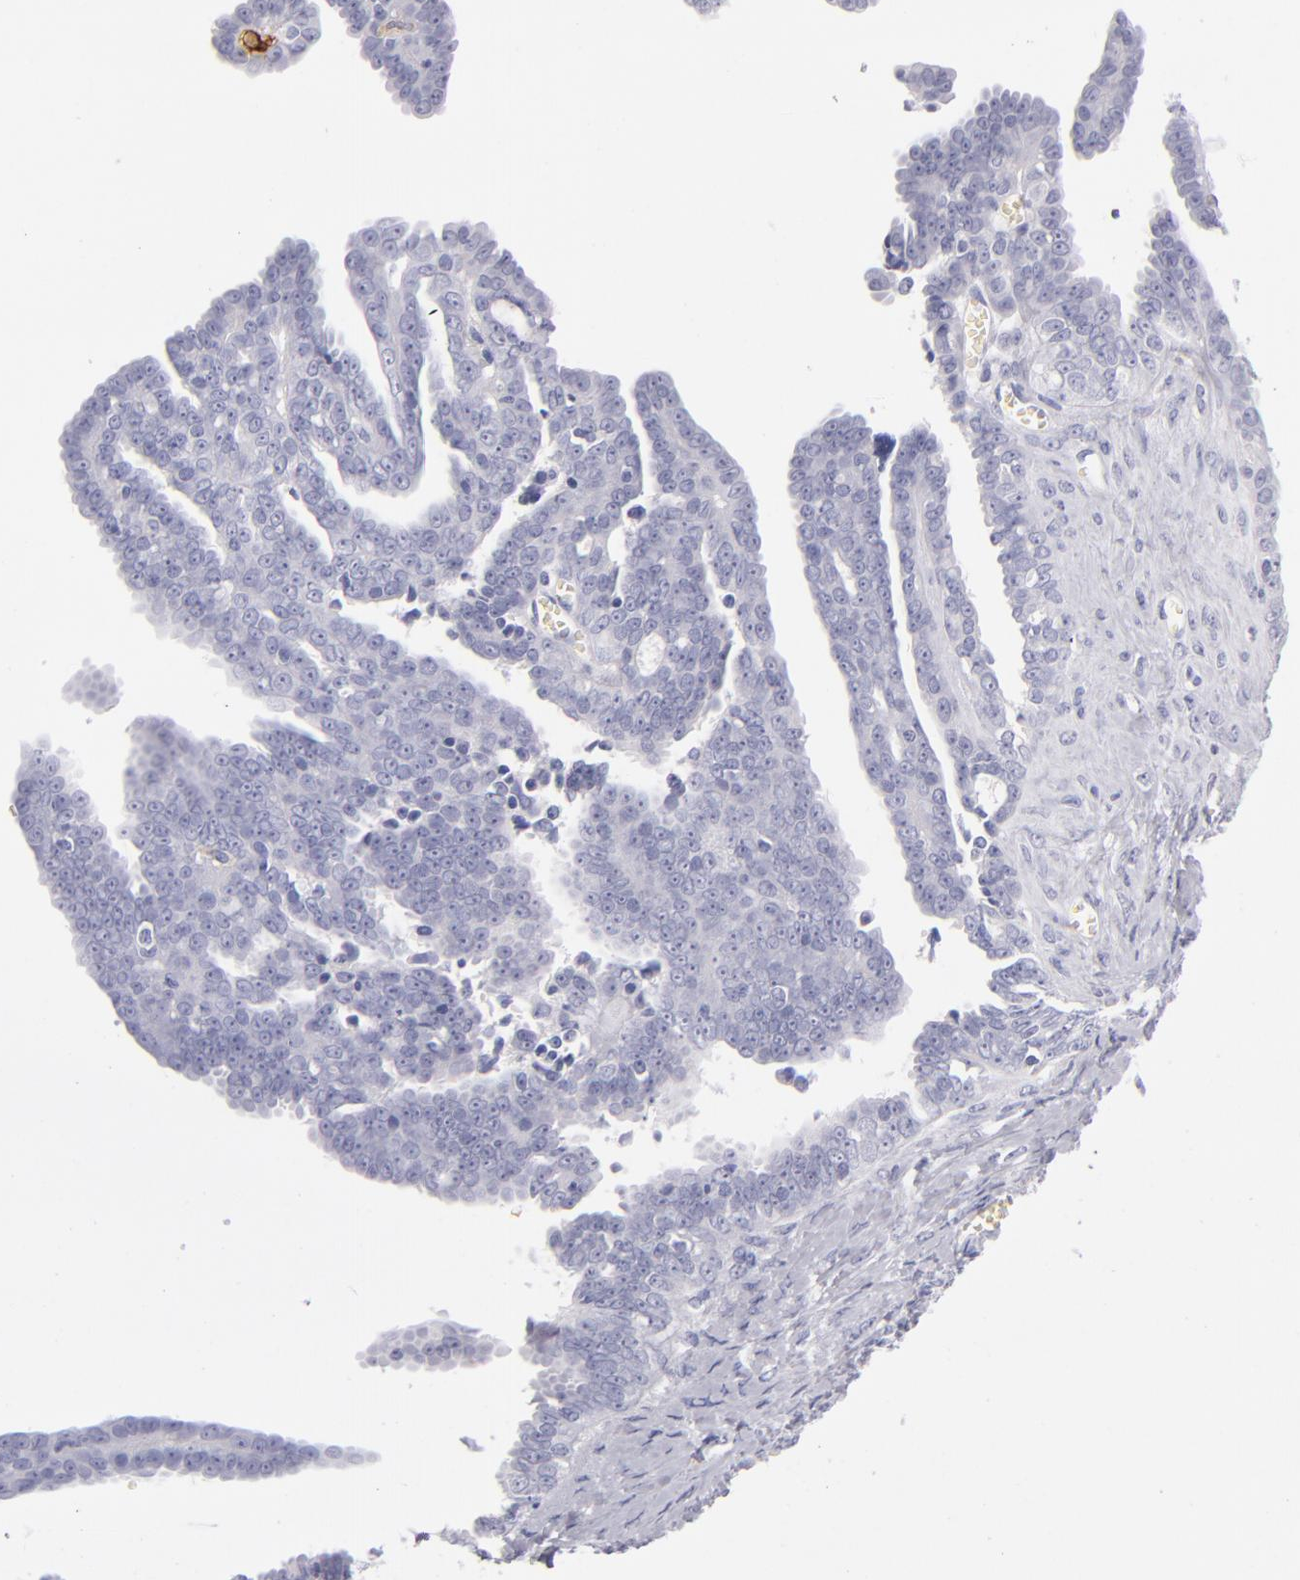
{"staining": {"intensity": "negative", "quantity": "none", "location": "none"}, "tissue": "ovarian cancer", "cell_type": "Tumor cells", "image_type": "cancer", "snomed": [{"axis": "morphology", "description": "Cystadenocarcinoma, serous, NOS"}, {"axis": "topography", "description": "Ovary"}], "caption": "Immunohistochemistry (IHC) micrograph of neoplastic tissue: ovarian cancer (serous cystadenocarcinoma) stained with DAB reveals no significant protein expression in tumor cells. (Immunohistochemistry (IHC), brightfield microscopy, high magnification).", "gene": "CD207", "patient": {"sex": "female", "age": 71}}